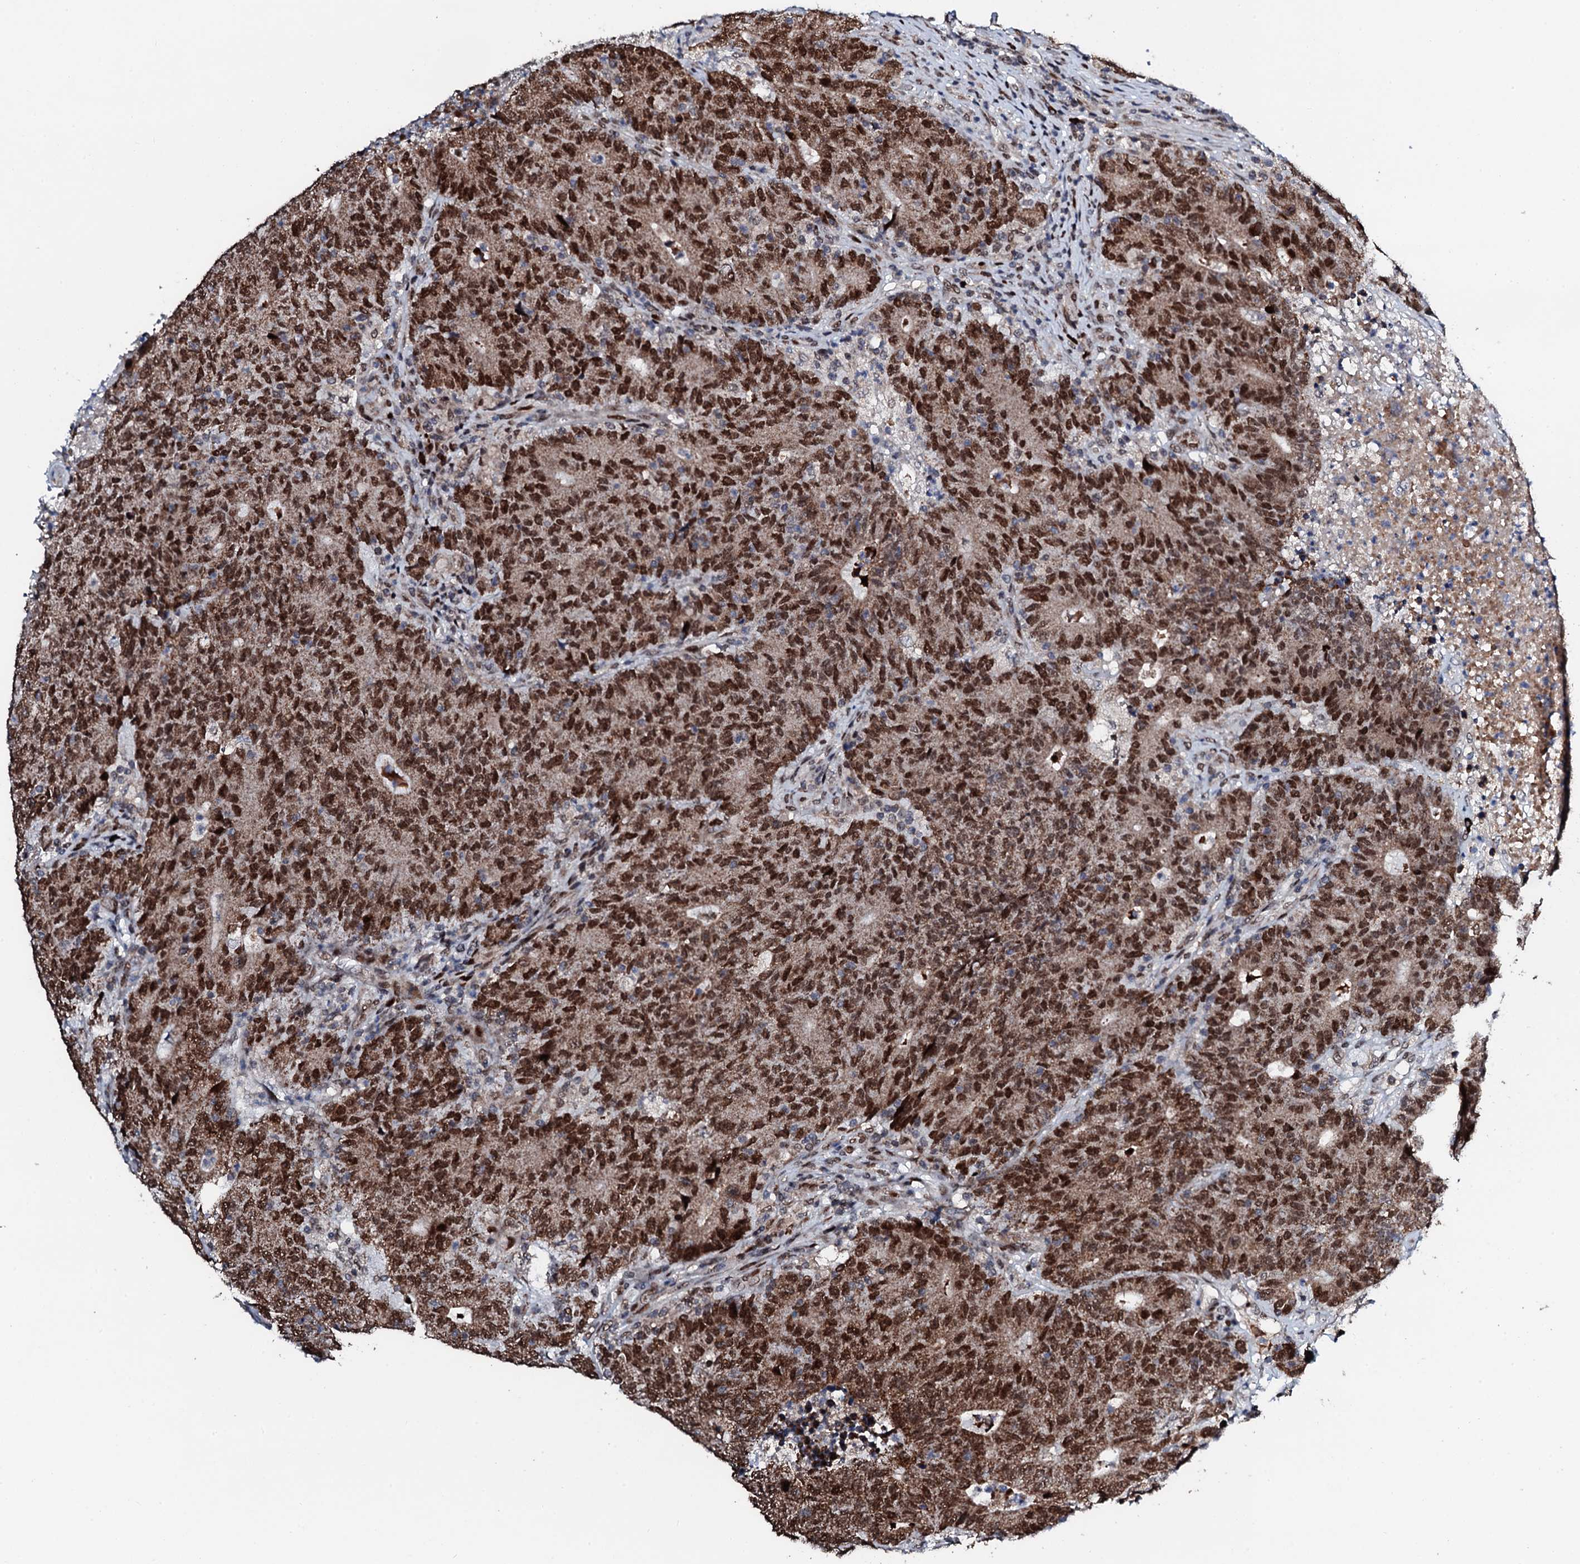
{"staining": {"intensity": "strong", "quantity": ">75%", "location": "cytoplasmic/membranous,nuclear"}, "tissue": "colorectal cancer", "cell_type": "Tumor cells", "image_type": "cancer", "snomed": [{"axis": "morphology", "description": "Adenocarcinoma, NOS"}, {"axis": "topography", "description": "Colon"}], "caption": "Strong cytoplasmic/membranous and nuclear expression for a protein is appreciated in about >75% of tumor cells of adenocarcinoma (colorectal) using immunohistochemistry (IHC).", "gene": "KIF18A", "patient": {"sex": "female", "age": 75}}